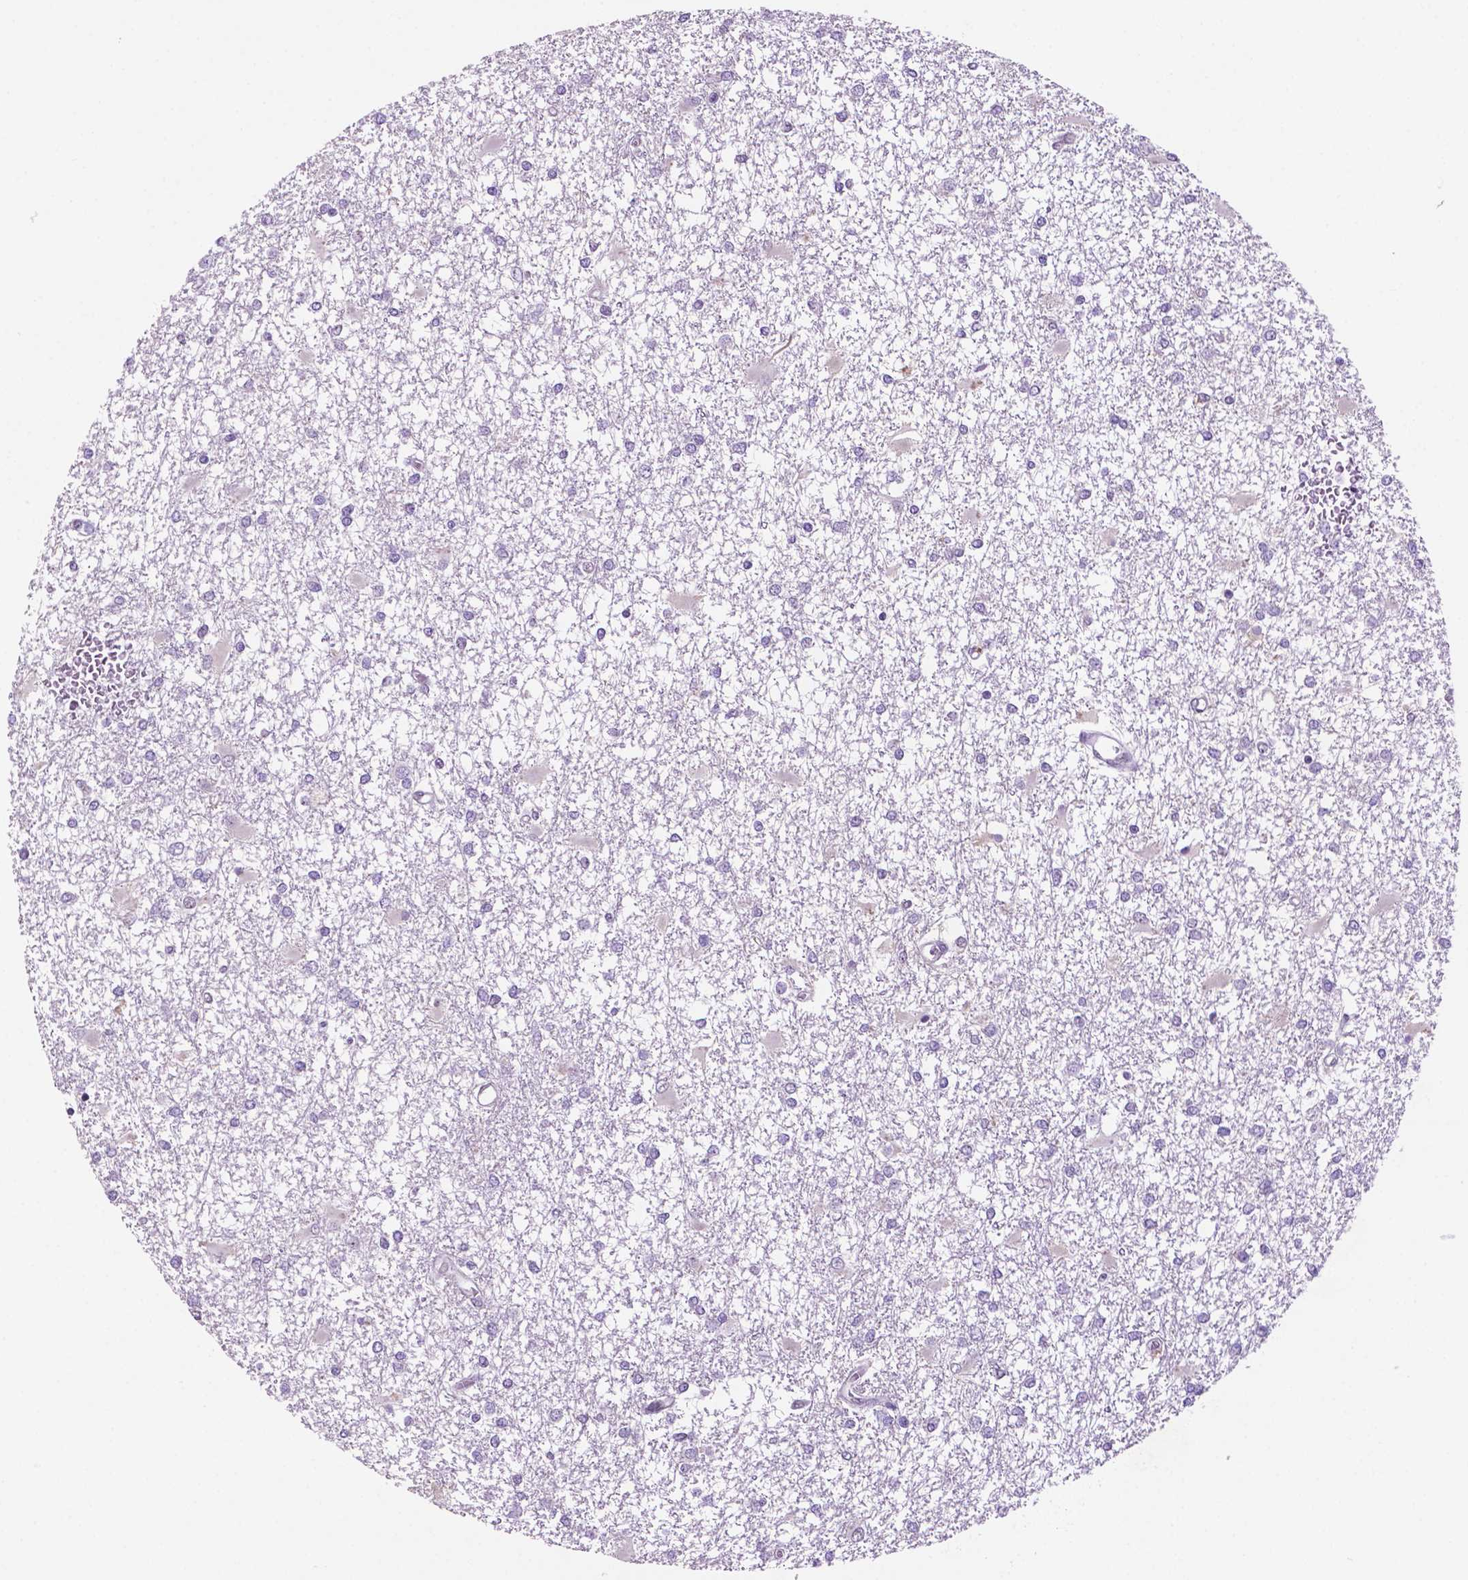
{"staining": {"intensity": "negative", "quantity": "none", "location": "none"}, "tissue": "glioma", "cell_type": "Tumor cells", "image_type": "cancer", "snomed": [{"axis": "morphology", "description": "Glioma, malignant, High grade"}, {"axis": "topography", "description": "Cerebral cortex"}], "caption": "Tumor cells are negative for brown protein staining in glioma. Brightfield microscopy of IHC stained with DAB (brown) and hematoxylin (blue), captured at high magnification.", "gene": "C18orf21", "patient": {"sex": "male", "age": 79}}